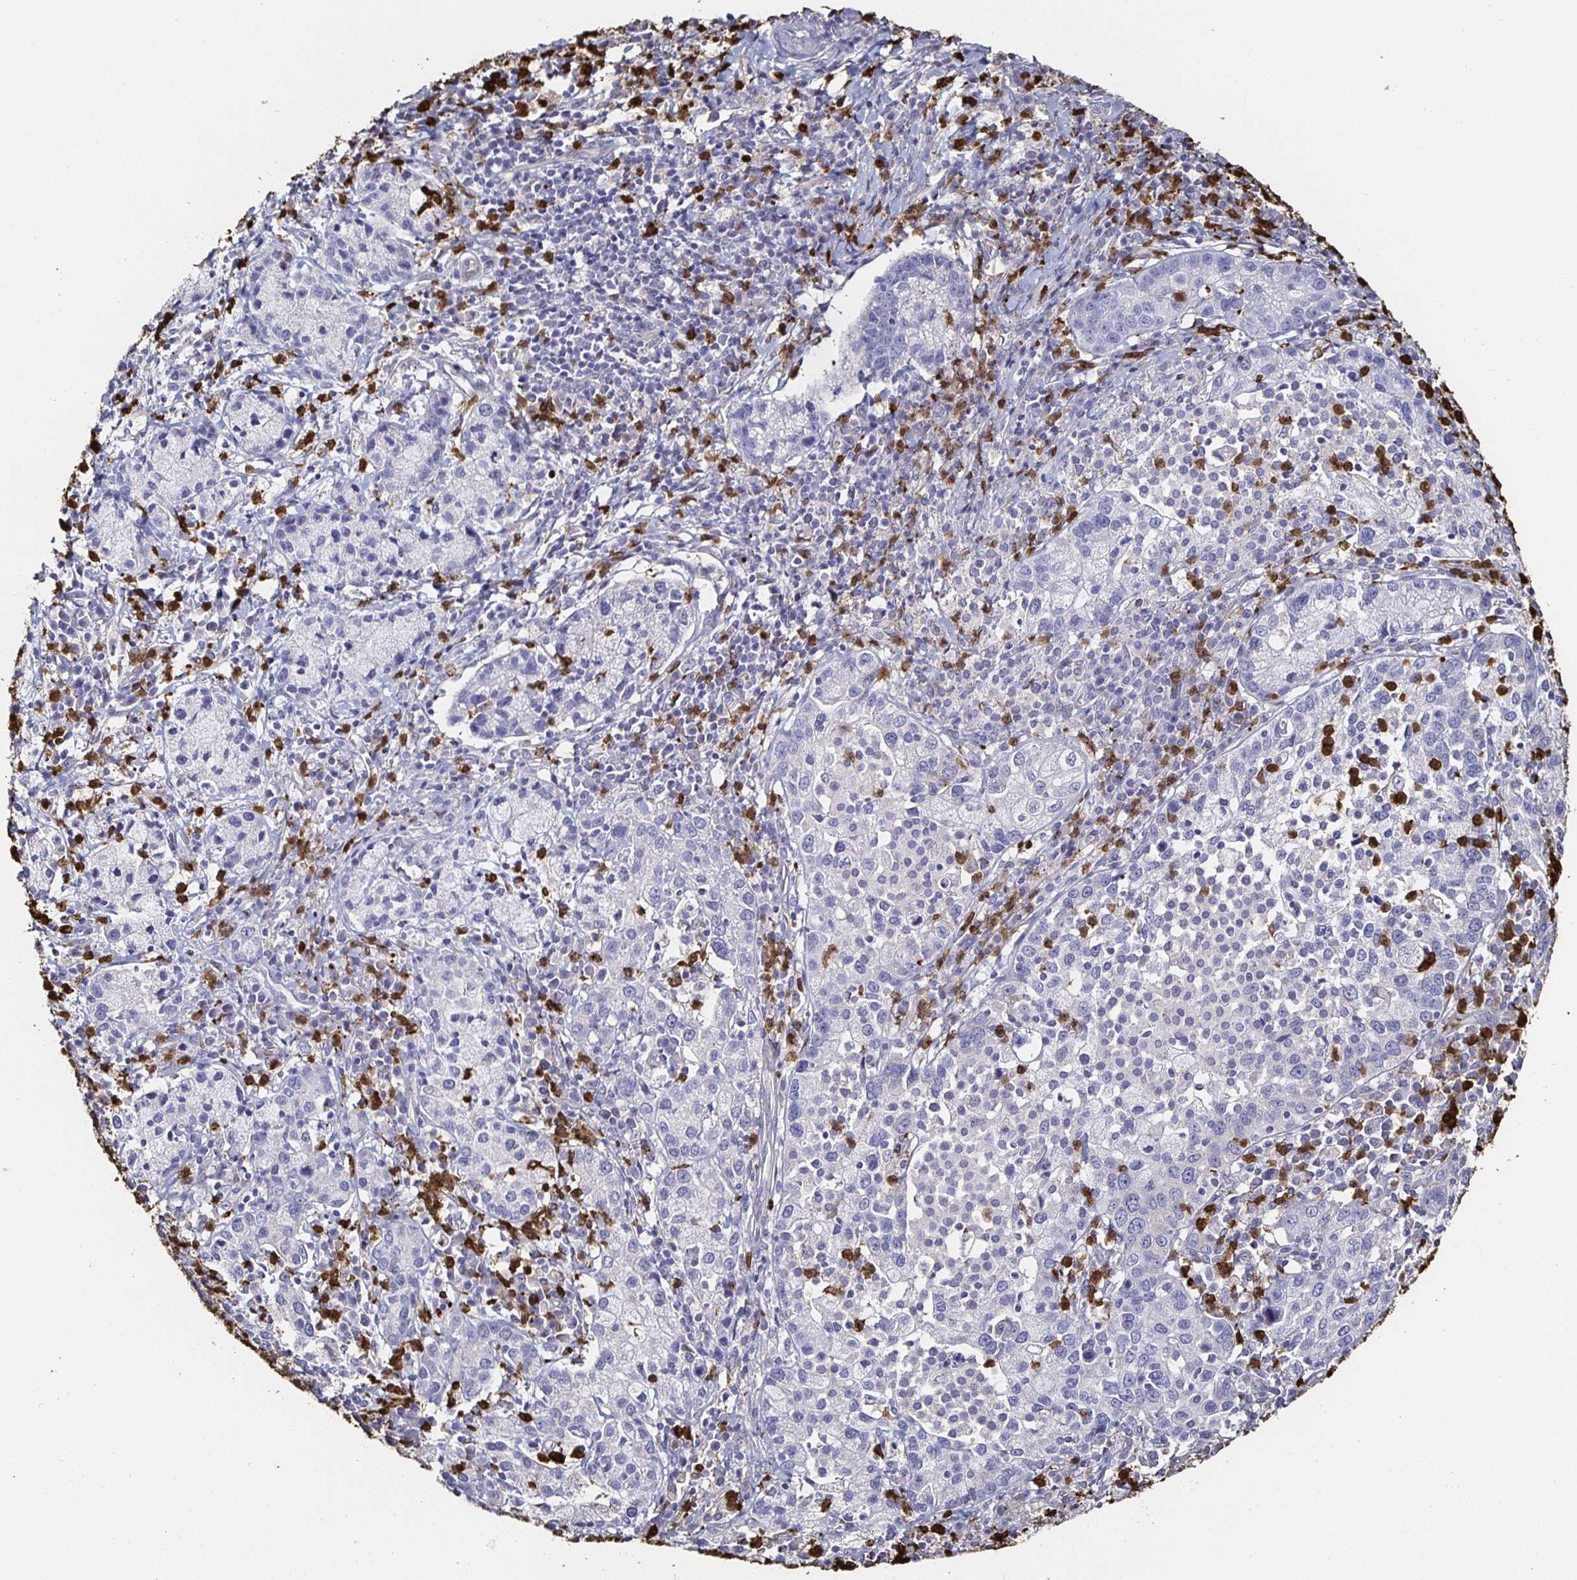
{"staining": {"intensity": "negative", "quantity": "none", "location": "none"}, "tissue": "cervical cancer", "cell_type": "Tumor cells", "image_type": "cancer", "snomed": [{"axis": "morphology", "description": "Normal tissue, NOS"}, {"axis": "morphology", "description": "Adenocarcinoma, NOS"}, {"axis": "topography", "description": "Cervix"}], "caption": "Cervical adenocarcinoma stained for a protein using IHC shows no positivity tumor cells.", "gene": "TLR4", "patient": {"sex": "female", "age": 44}}